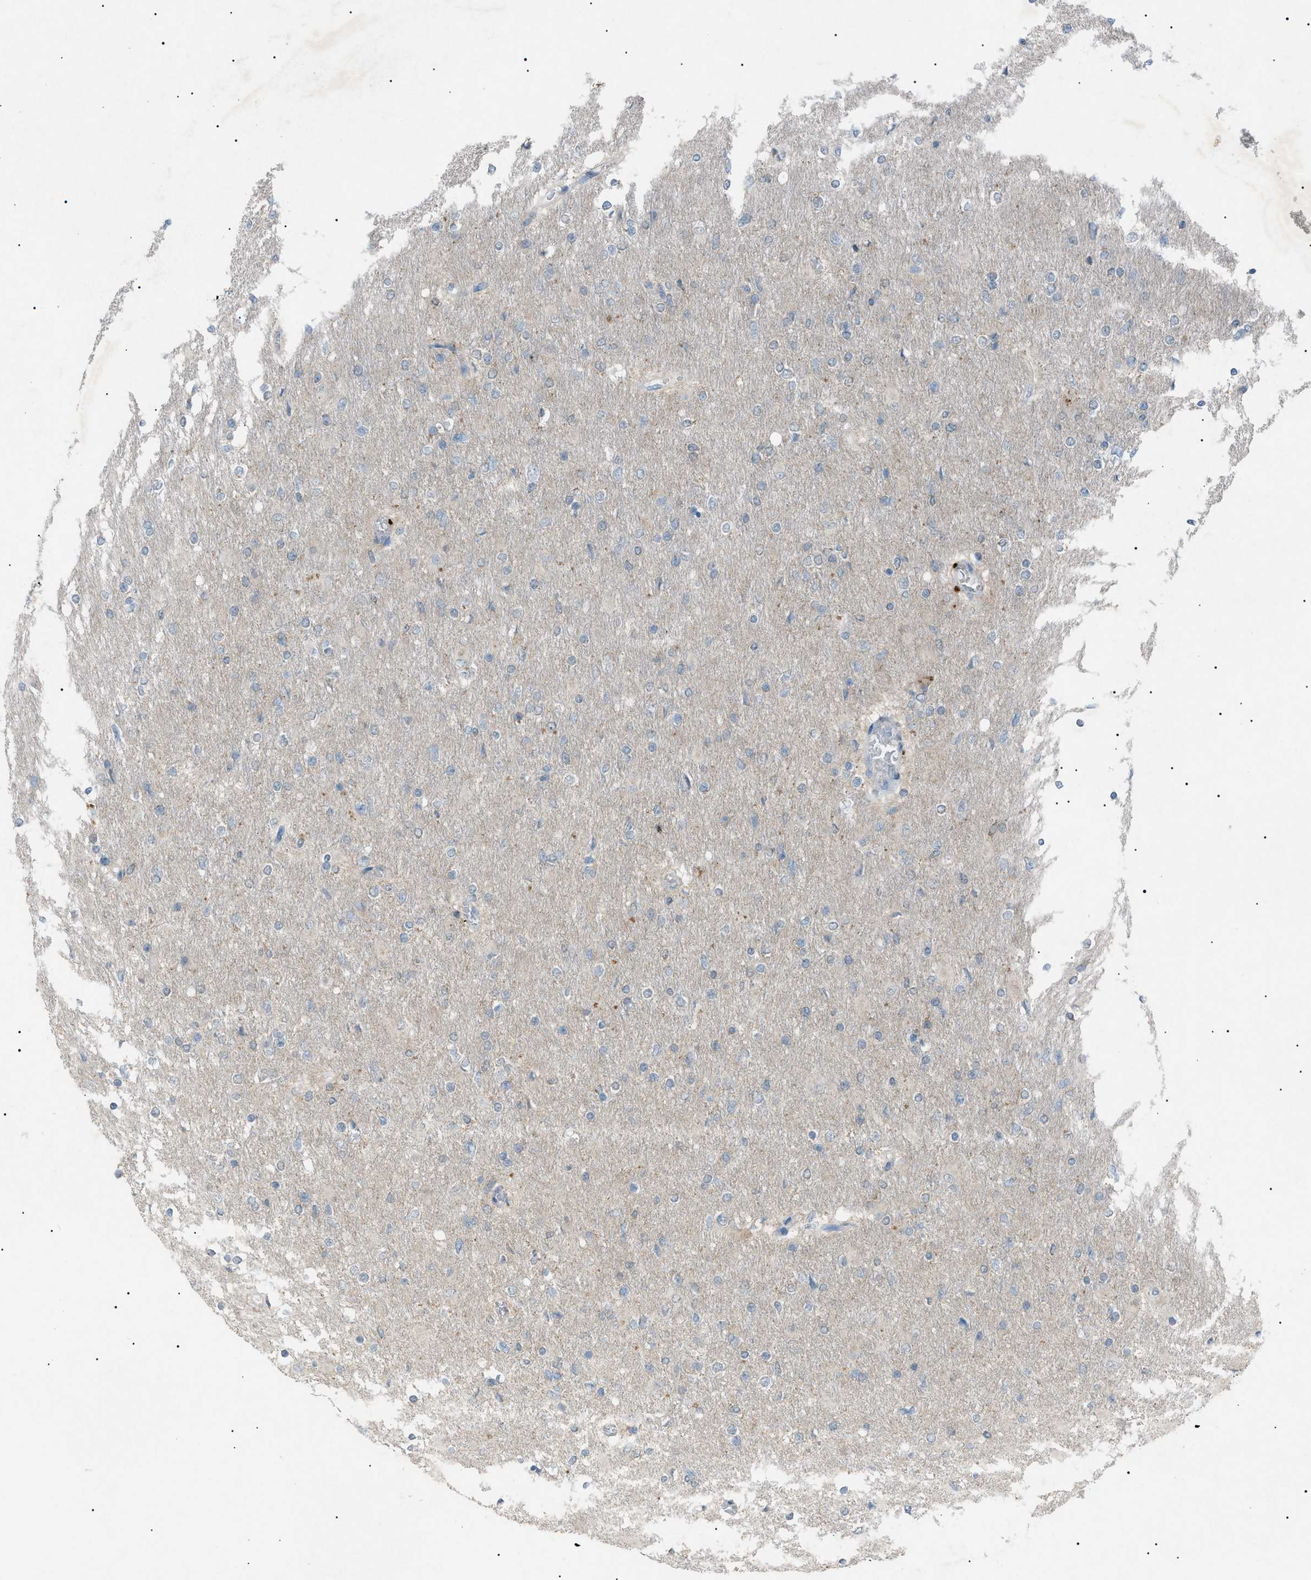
{"staining": {"intensity": "weak", "quantity": "<25%", "location": "cytoplasmic/membranous"}, "tissue": "glioma", "cell_type": "Tumor cells", "image_type": "cancer", "snomed": [{"axis": "morphology", "description": "Glioma, malignant, High grade"}, {"axis": "topography", "description": "Cerebral cortex"}], "caption": "There is no significant positivity in tumor cells of glioma. The staining was performed using DAB (3,3'-diaminobenzidine) to visualize the protein expression in brown, while the nuclei were stained in blue with hematoxylin (Magnification: 20x).", "gene": "BTK", "patient": {"sex": "female", "age": 36}}